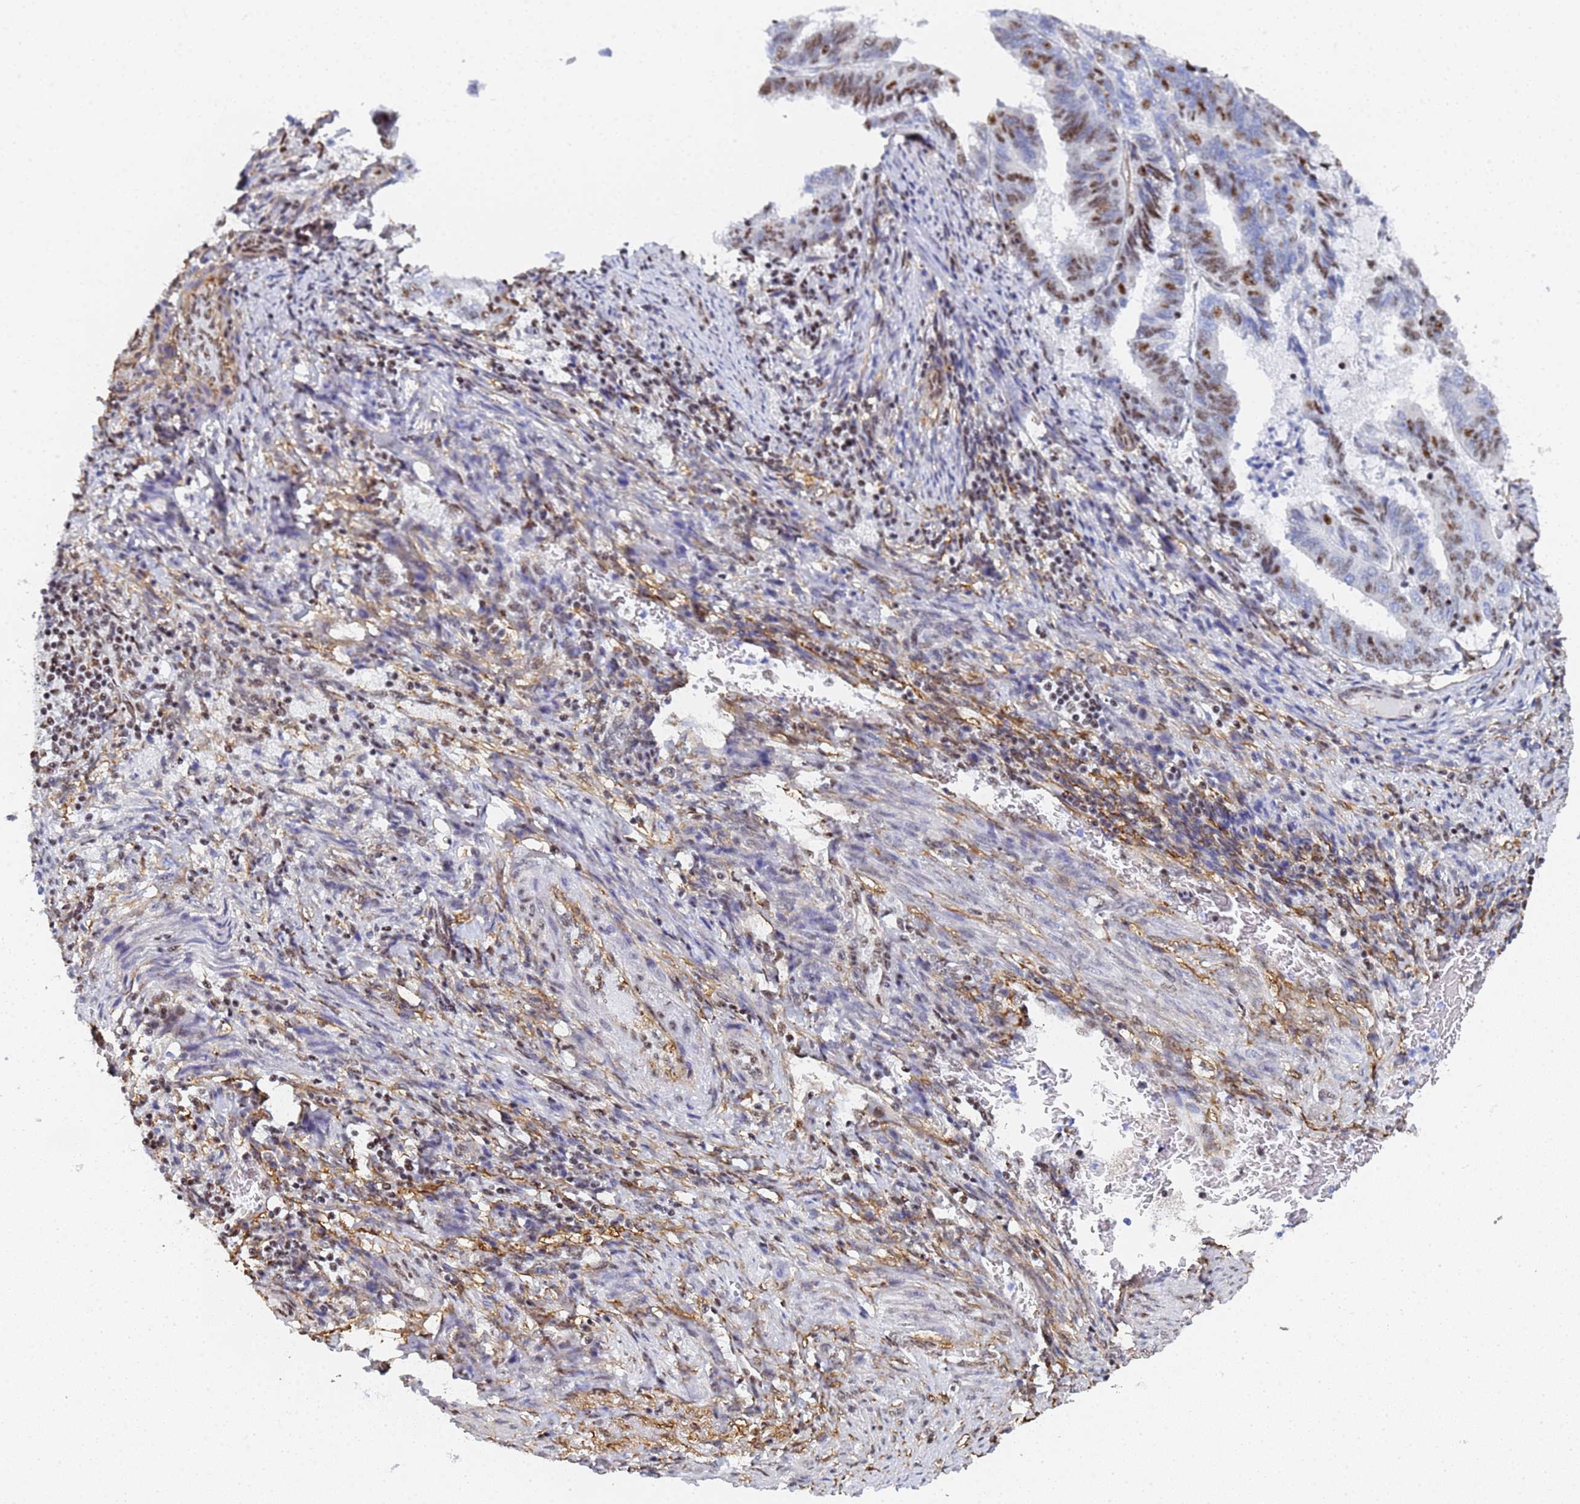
{"staining": {"intensity": "moderate", "quantity": "25%-75%", "location": "nuclear"}, "tissue": "endometrial cancer", "cell_type": "Tumor cells", "image_type": "cancer", "snomed": [{"axis": "morphology", "description": "Adenocarcinoma, NOS"}, {"axis": "topography", "description": "Endometrium"}], "caption": "Human endometrial adenocarcinoma stained with a protein marker displays moderate staining in tumor cells.", "gene": "PRRT4", "patient": {"sex": "female", "age": 80}}